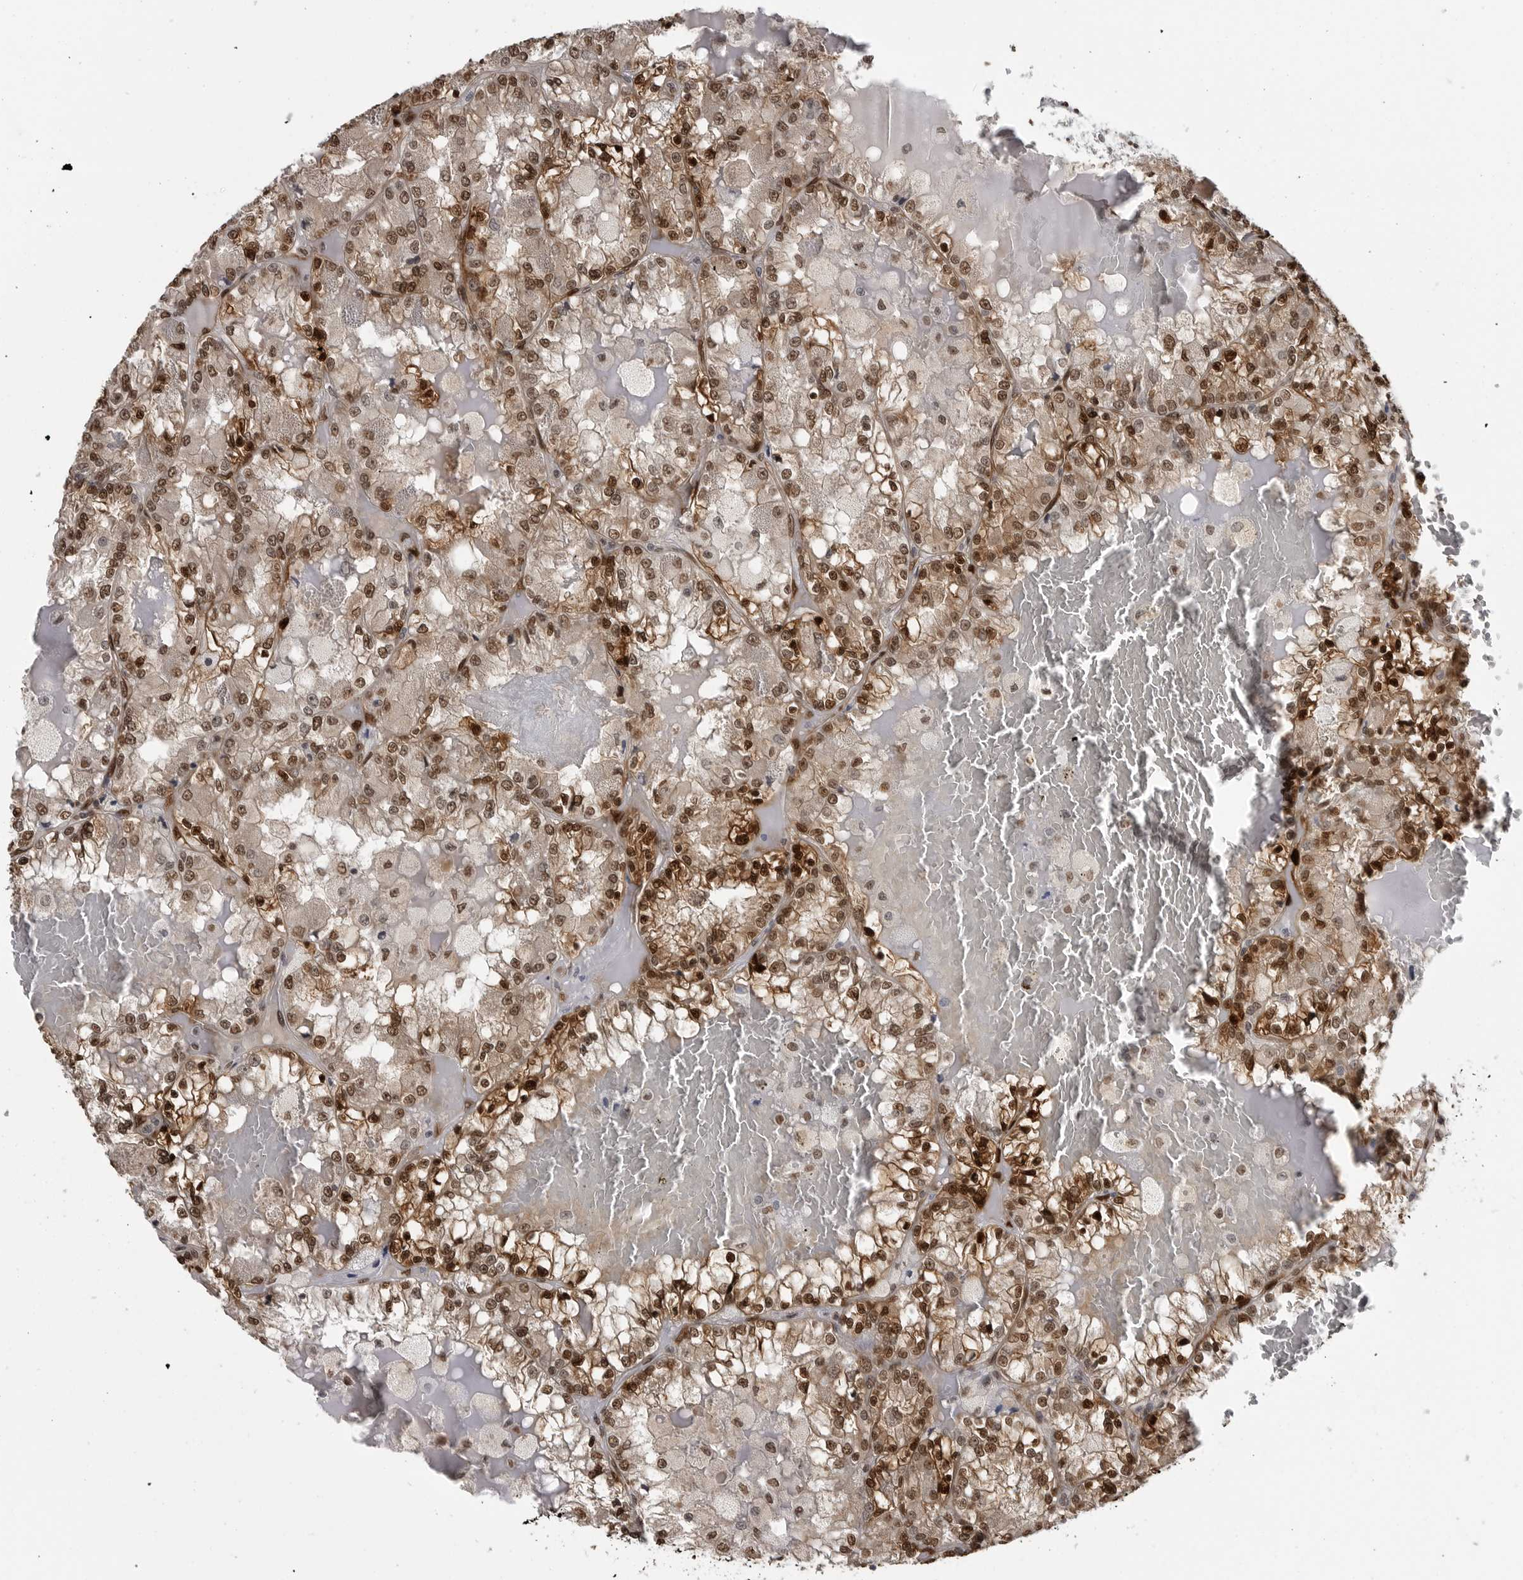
{"staining": {"intensity": "strong", "quantity": ">75%", "location": "cytoplasmic/membranous,nuclear"}, "tissue": "renal cancer", "cell_type": "Tumor cells", "image_type": "cancer", "snomed": [{"axis": "morphology", "description": "Adenocarcinoma, NOS"}, {"axis": "topography", "description": "Kidney"}], "caption": "Immunohistochemical staining of renal adenocarcinoma reveals high levels of strong cytoplasmic/membranous and nuclear protein expression in about >75% of tumor cells.", "gene": "SMAD2", "patient": {"sex": "female", "age": 56}}